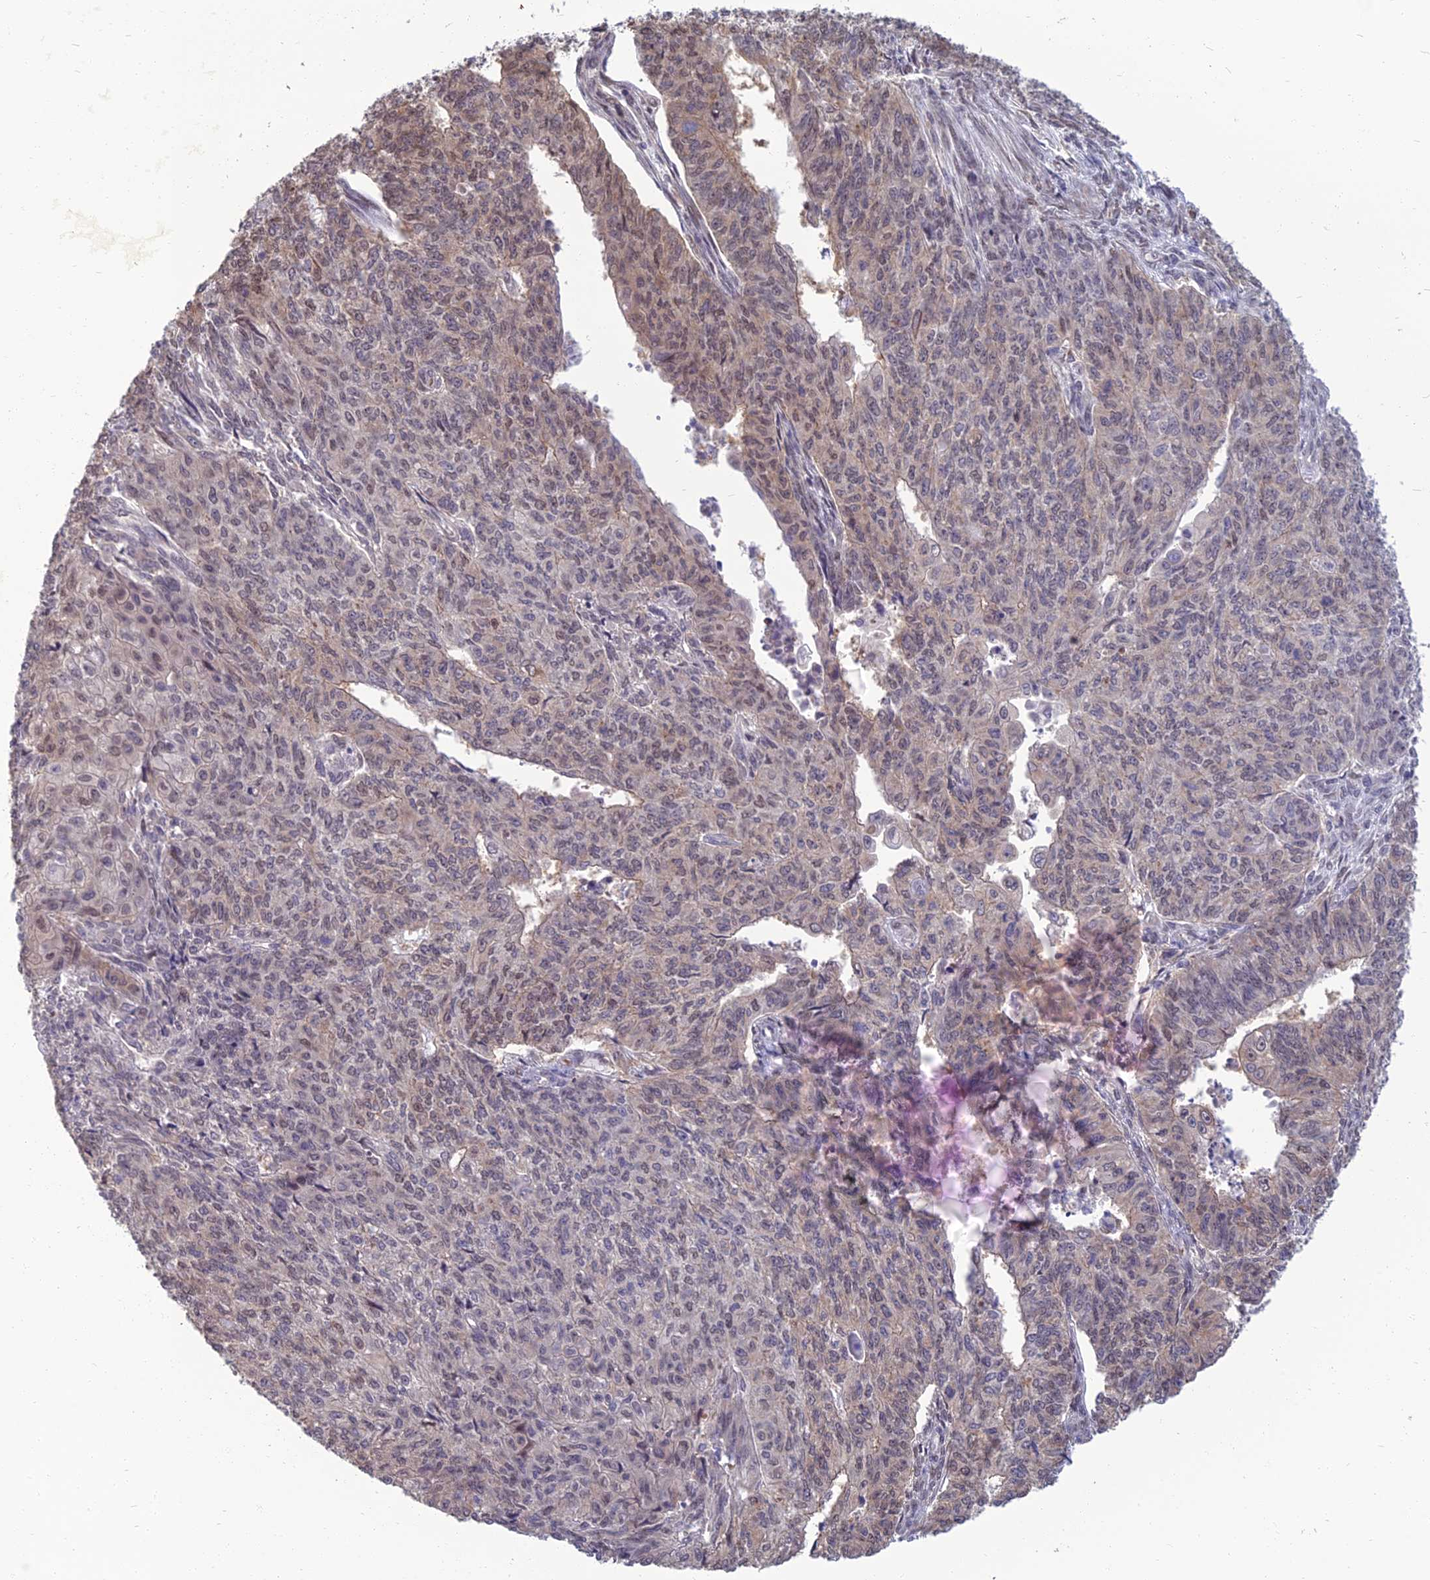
{"staining": {"intensity": "moderate", "quantity": "25%-75%", "location": "nuclear"}, "tissue": "endometrial cancer", "cell_type": "Tumor cells", "image_type": "cancer", "snomed": [{"axis": "morphology", "description": "Adenocarcinoma, NOS"}, {"axis": "topography", "description": "Endometrium"}], "caption": "Immunohistochemical staining of human endometrial cancer (adenocarcinoma) demonstrates medium levels of moderate nuclear expression in approximately 25%-75% of tumor cells. (brown staining indicates protein expression, while blue staining denotes nuclei).", "gene": "NR4A3", "patient": {"sex": "female", "age": 32}}